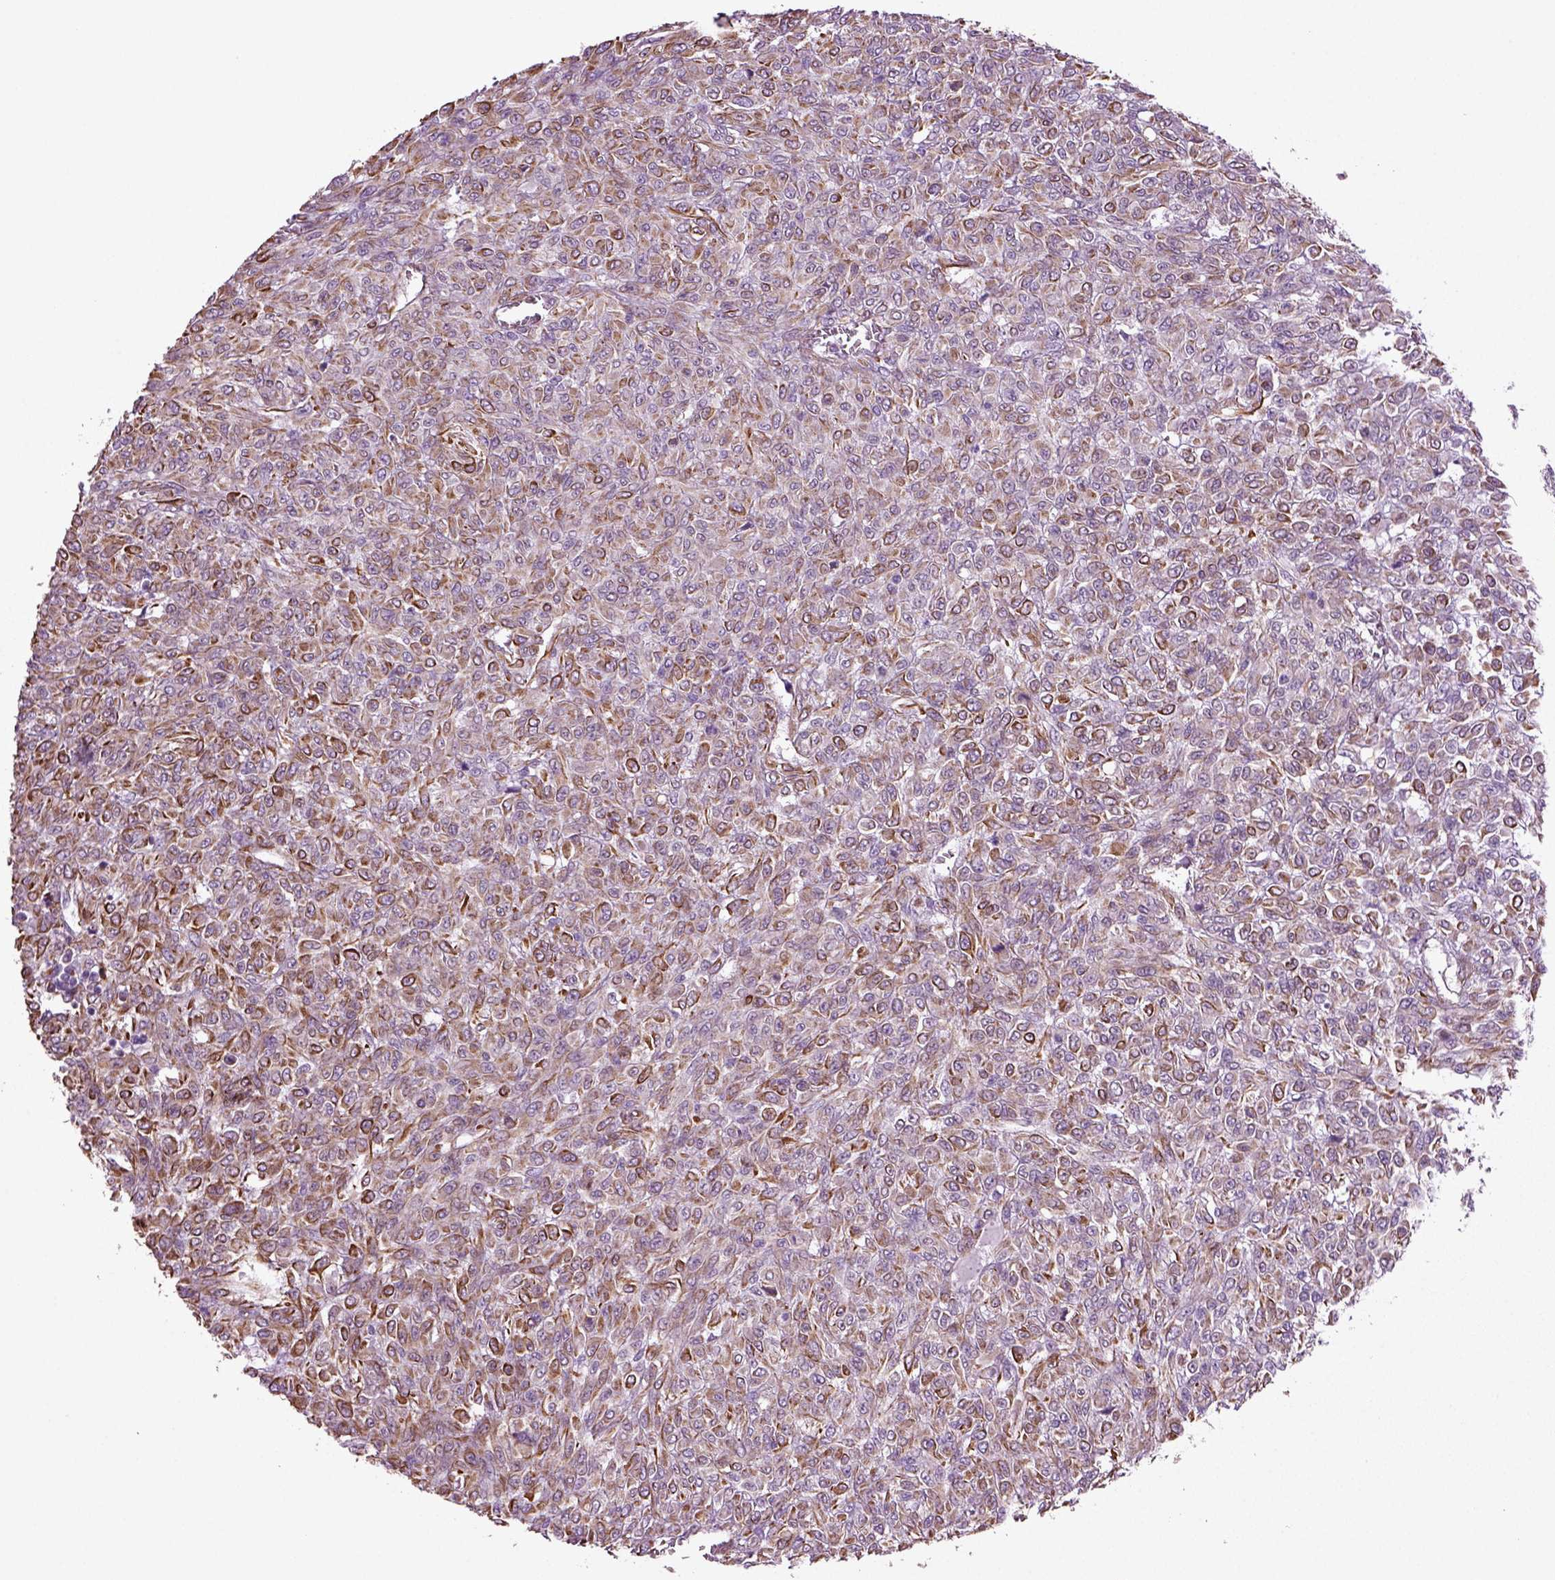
{"staining": {"intensity": "strong", "quantity": "25%-75%", "location": "cytoplasmic/membranous"}, "tissue": "renal cancer", "cell_type": "Tumor cells", "image_type": "cancer", "snomed": [{"axis": "morphology", "description": "Adenocarcinoma, NOS"}, {"axis": "topography", "description": "Kidney"}], "caption": "IHC micrograph of neoplastic tissue: adenocarcinoma (renal) stained using IHC exhibits high levels of strong protein expression localized specifically in the cytoplasmic/membranous of tumor cells, appearing as a cytoplasmic/membranous brown color.", "gene": "ACER3", "patient": {"sex": "male", "age": 58}}